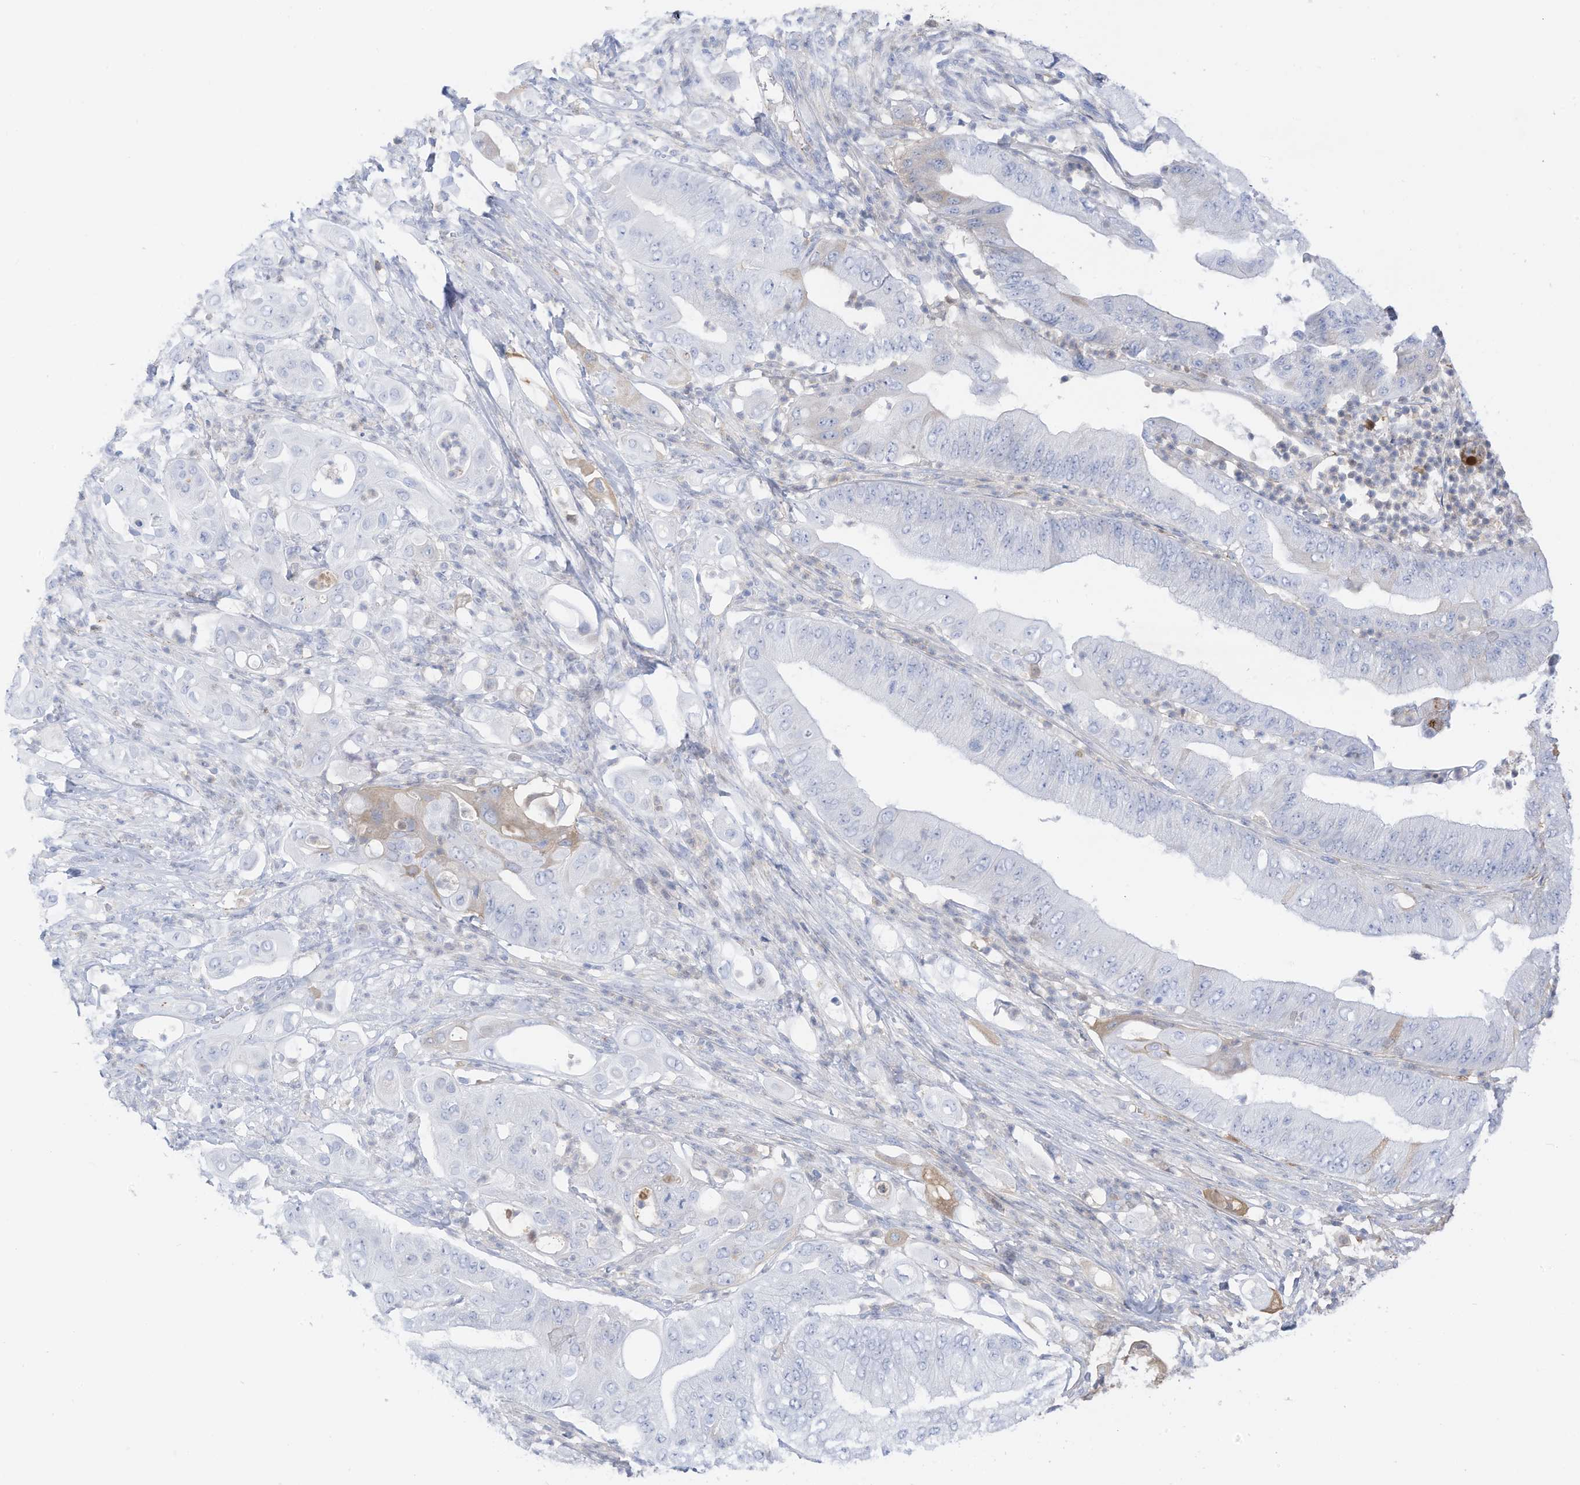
{"staining": {"intensity": "negative", "quantity": "none", "location": "none"}, "tissue": "pancreatic cancer", "cell_type": "Tumor cells", "image_type": "cancer", "snomed": [{"axis": "morphology", "description": "Adenocarcinoma, NOS"}, {"axis": "topography", "description": "Pancreas"}], "caption": "Human pancreatic cancer stained for a protein using IHC reveals no expression in tumor cells.", "gene": "HSD17B13", "patient": {"sex": "female", "age": 77}}